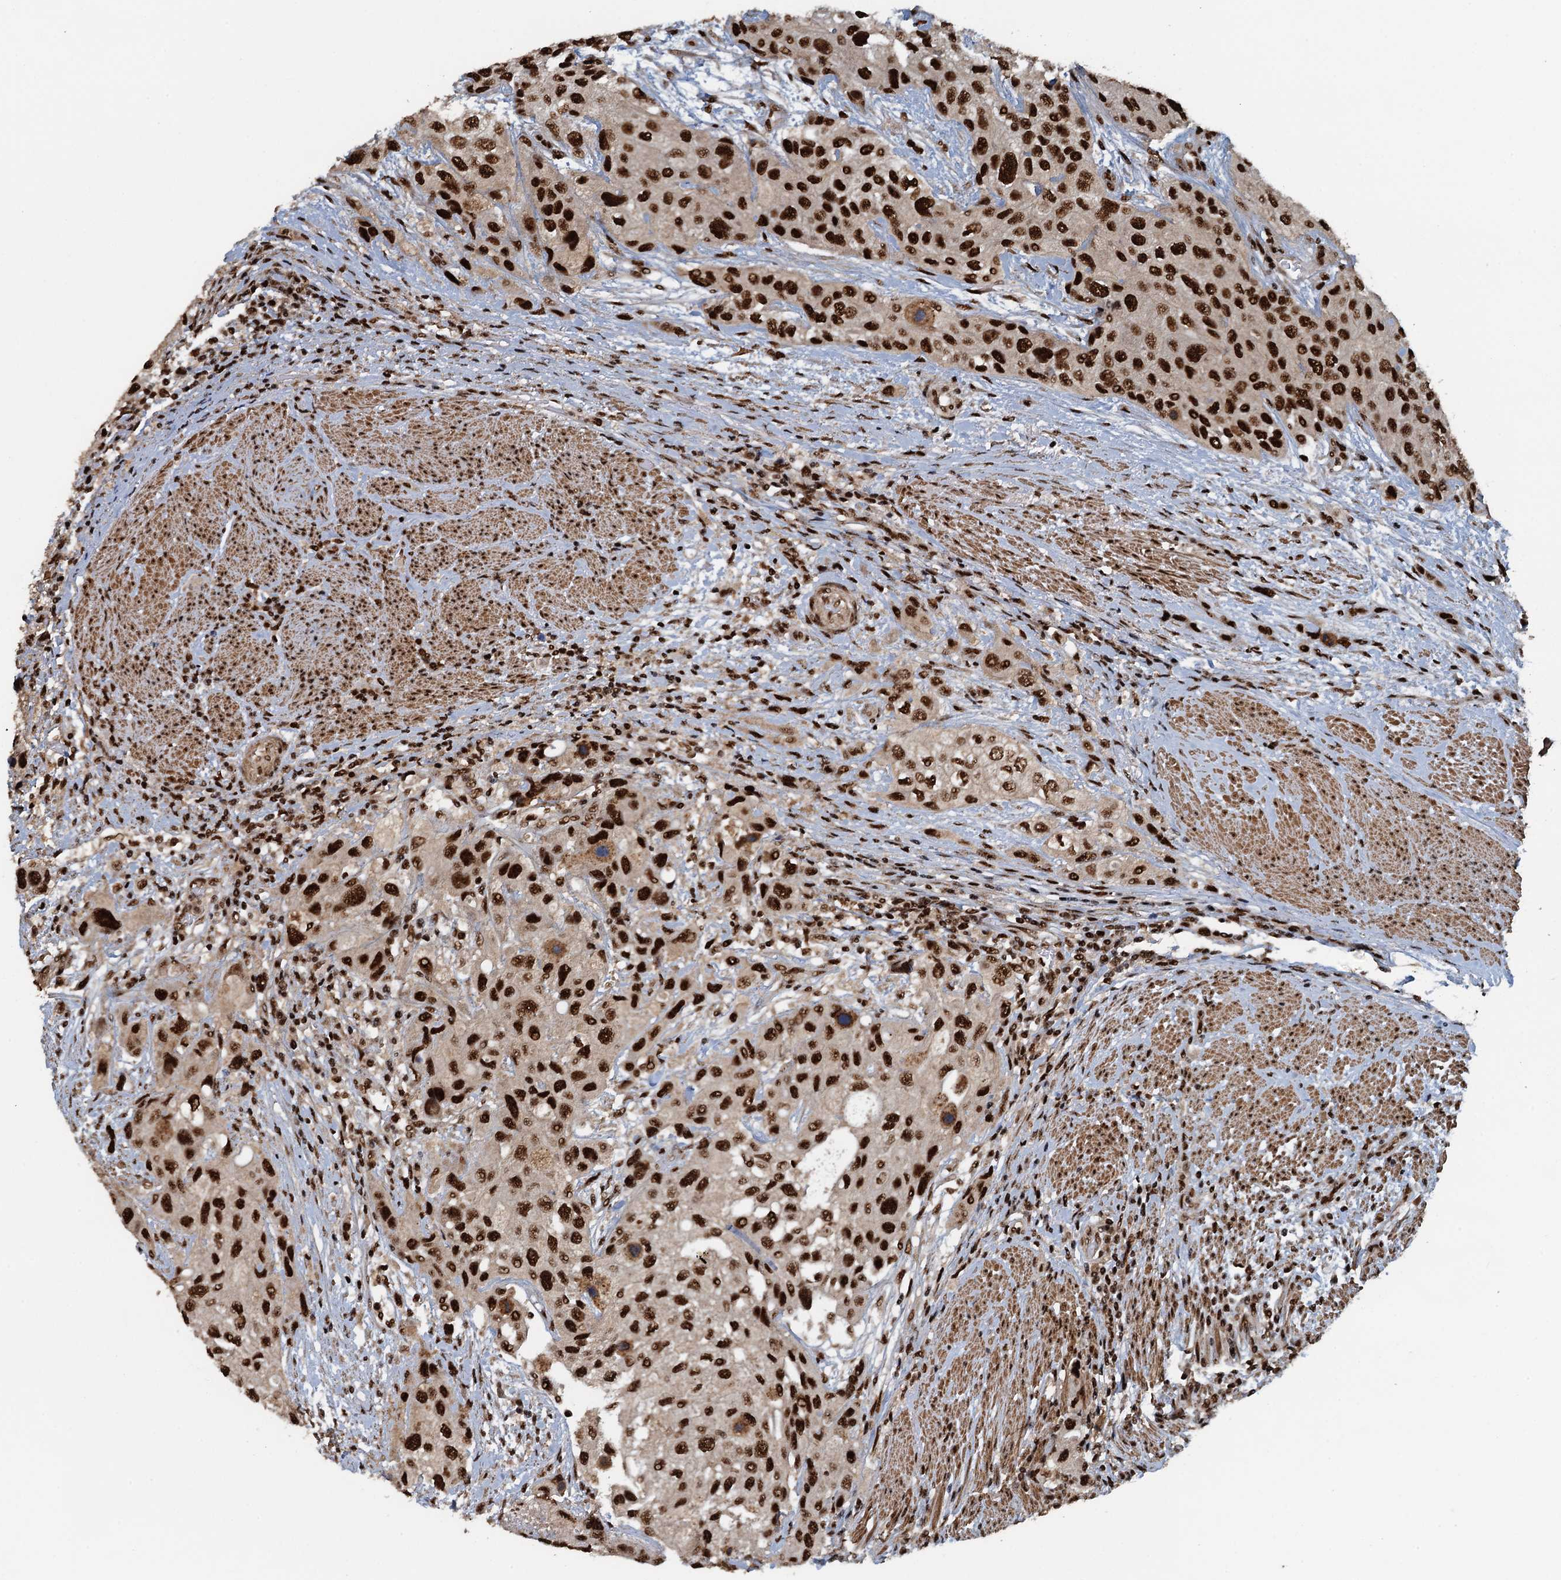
{"staining": {"intensity": "strong", "quantity": ">75%", "location": "nuclear"}, "tissue": "urothelial cancer", "cell_type": "Tumor cells", "image_type": "cancer", "snomed": [{"axis": "morphology", "description": "Normal tissue, NOS"}, {"axis": "morphology", "description": "Urothelial carcinoma, High grade"}, {"axis": "topography", "description": "Vascular tissue"}, {"axis": "topography", "description": "Urinary bladder"}], "caption": "High-grade urothelial carcinoma tissue demonstrates strong nuclear expression in approximately >75% of tumor cells Immunohistochemistry stains the protein in brown and the nuclei are stained blue.", "gene": "ZC3H18", "patient": {"sex": "female", "age": 56}}